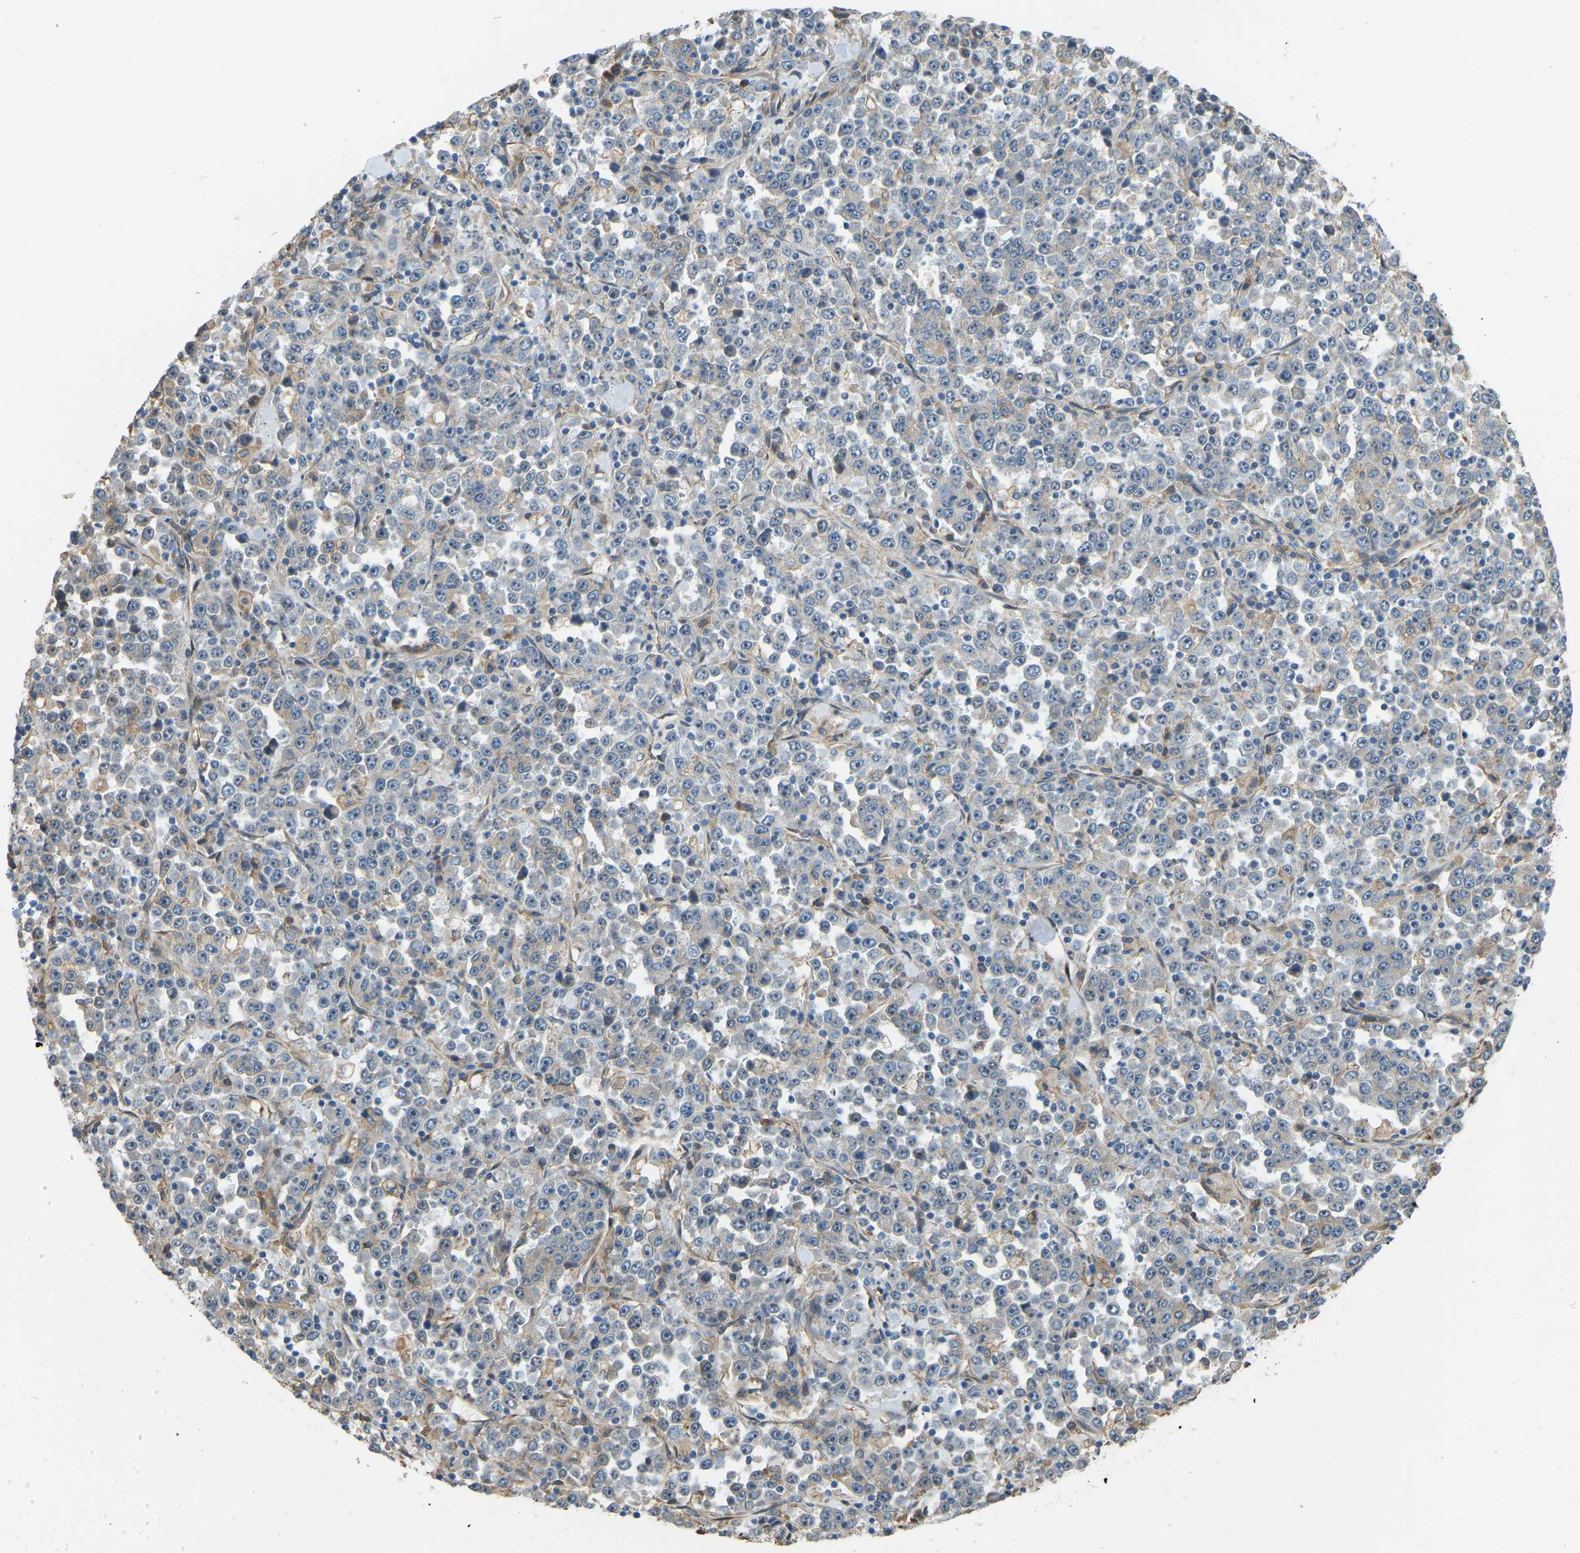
{"staining": {"intensity": "negative", "quantity": "none", "location": "none"}, "tissue": "stomach cancer", "cell_type": "Tumor cells", "image_type": "cancer", "snomed": [{"axis": "morphology", "description": "Normal tissue, NOS"}, {"axis": "morphology", "description": "Adenocarcinoma, NOS"}, {"axis": "topography", "description": "Stomach, upper"}, {"axis": "topography", "description": "Stomach"}], "caption": "Immunohistochemical staining of human stomach adenocarcinoma reveals no significant positivity in tumor cells. The staining is performed using DAB (3,3'-diaminobenzidine) brown chromogen with nuclei counter-stained in using hematoxylin.", "gene": "OS9", "patient": {"sex": "male", "age": 59}}